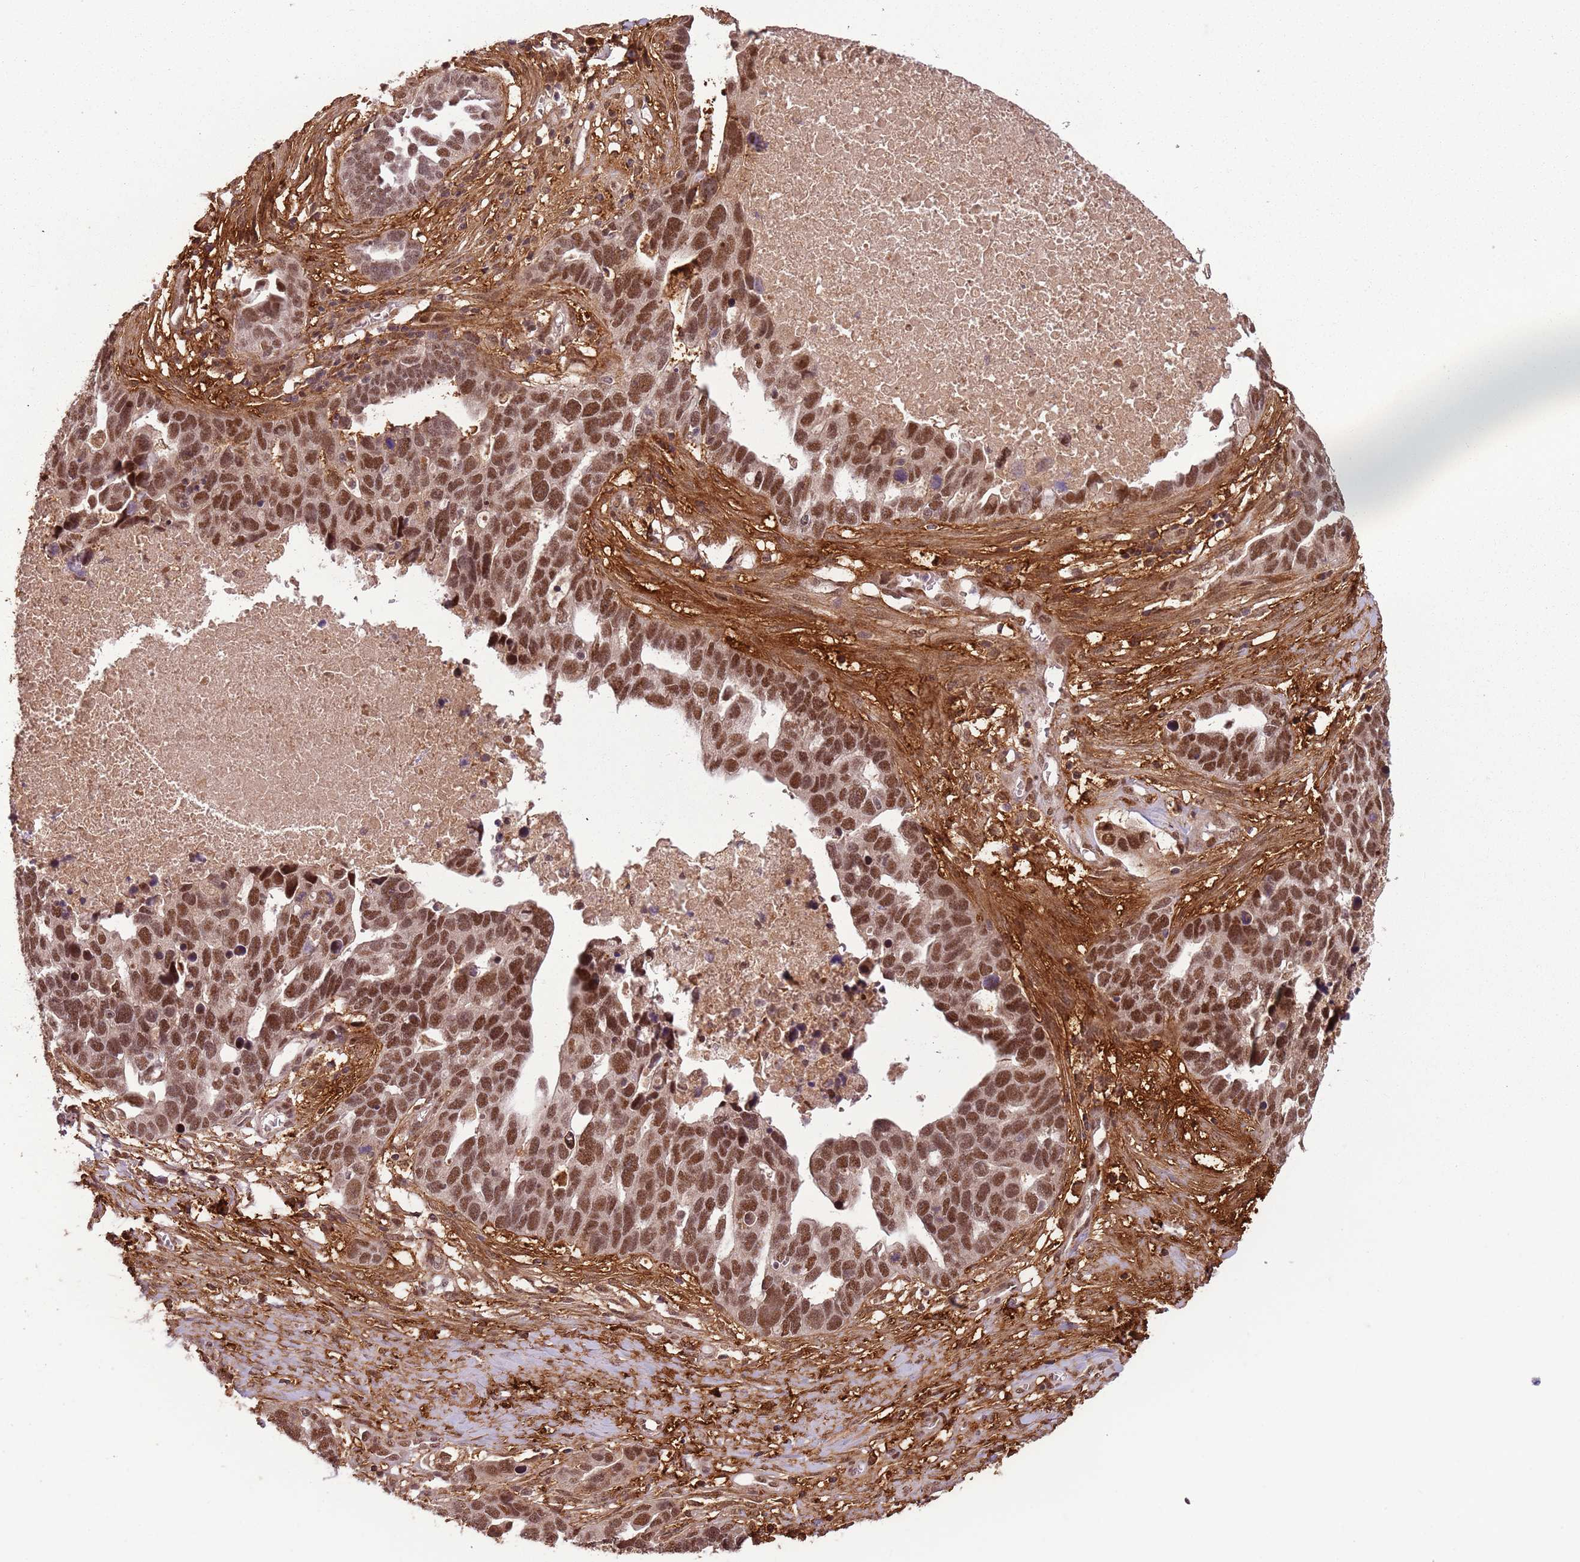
{"staining": {"intensity": "moderate", "quantity": ">75%", "location": "nuclear"}, "tissue": "ovarian cancer", "cell_type": "Tumor cells", "image_type": "cancer", "snomed": [{"axis": "morphology", "description": "Cystadenocarcinoma, serous, NOS"}, {"axis": "topography", "description": "Ovary"}], "caption": "Human ovarian serous cystadenocarcinoma stained for a protein (brown) shows moderate nuclear positive positivity in approximately >75% of tumor cells.", "gene": "POLR3H", "patient": {"sex": "female", "age": 54}}